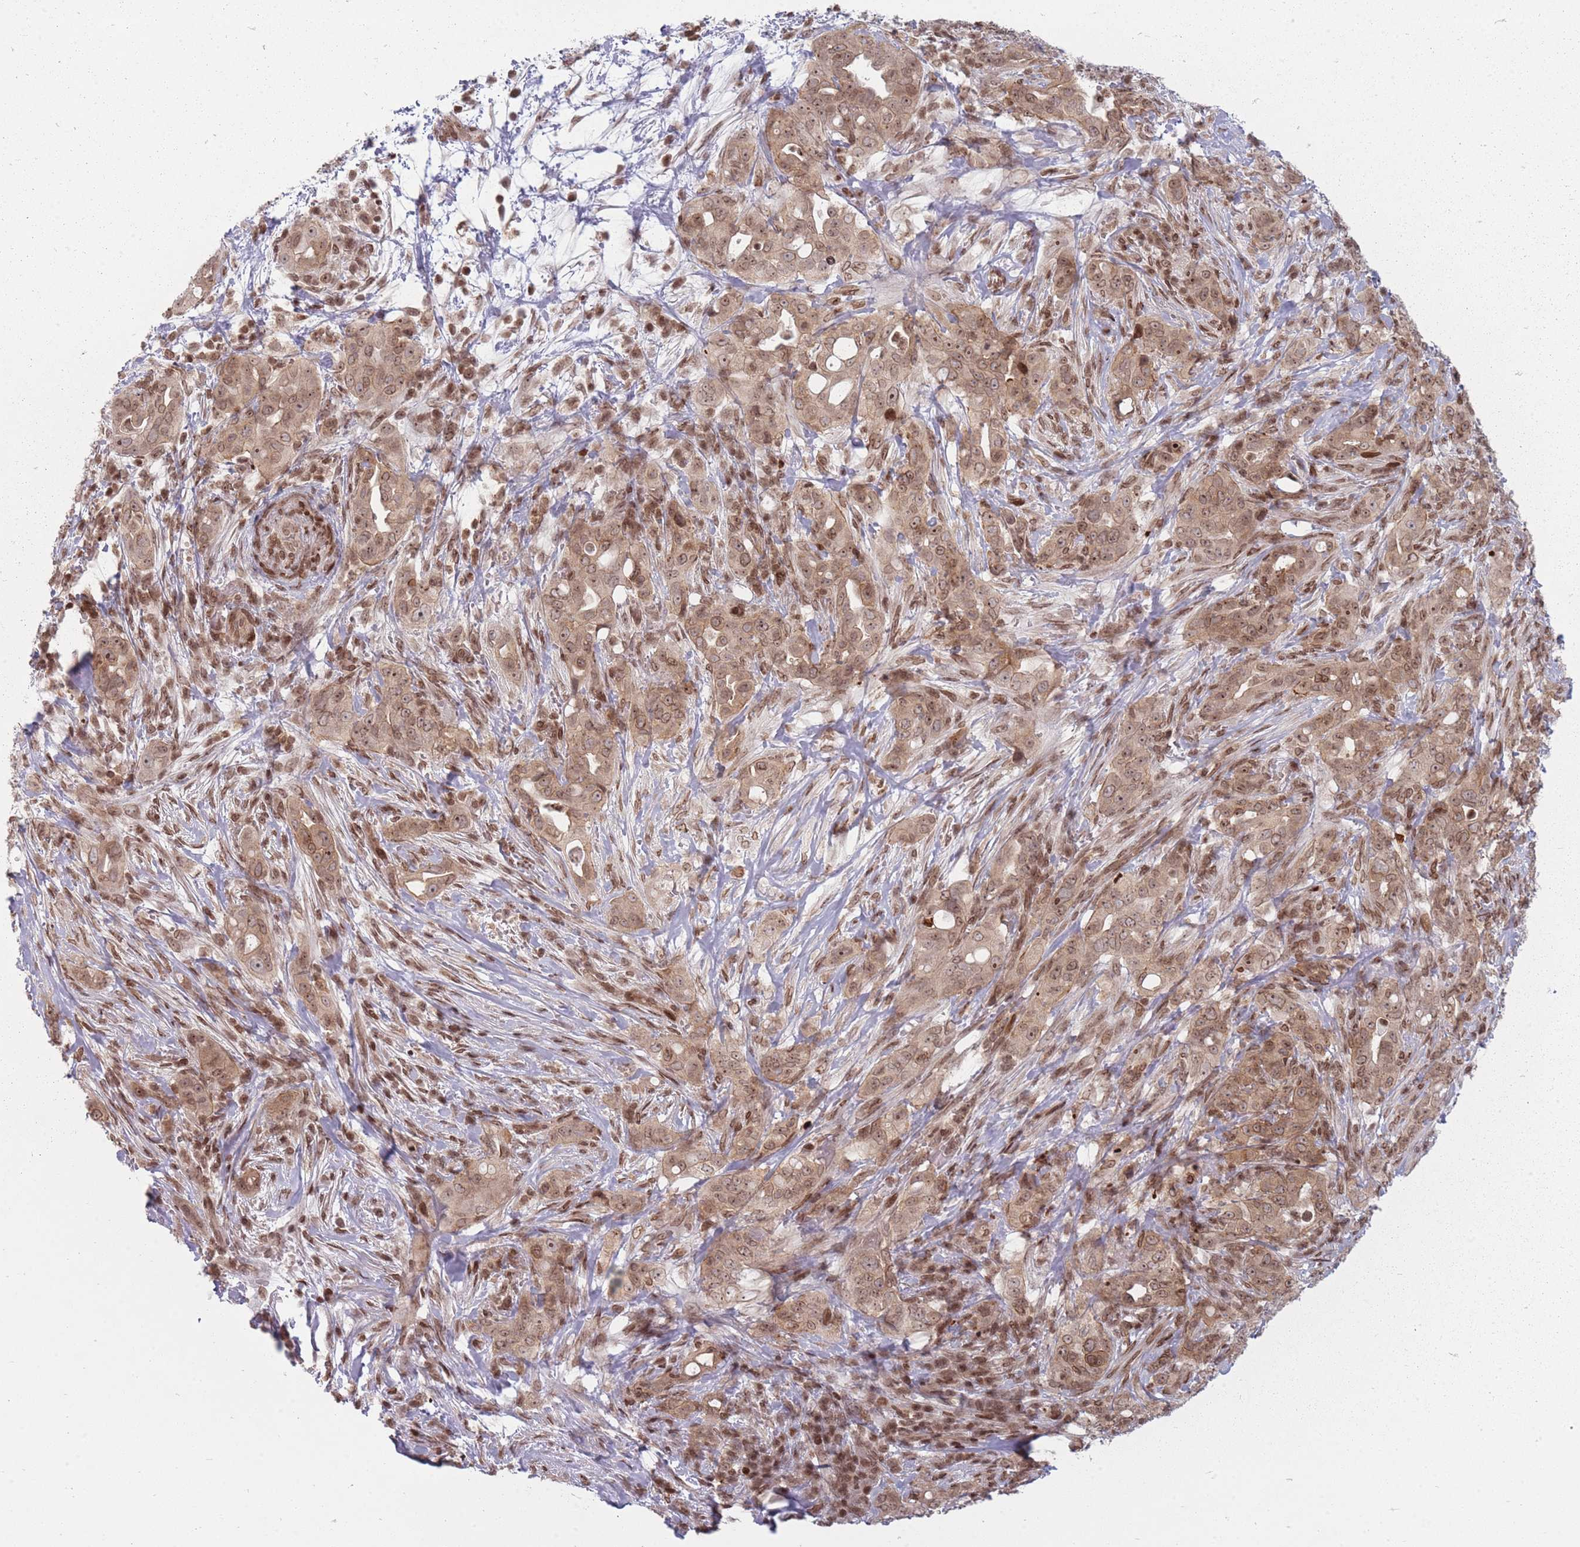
{"staining": {"intensity": "moderate", "quantity": ">75%", "location": "cytoplasmic/membranous,nuclear"}, "tissue": "pancreatic cancer", "cell_type": "Tumor cells", "image_type": "cancer", "snomed": [{"axis": "morphology", "description": "Normal tissue, NOS"}, {"axis": "morphology", "description": "Adenocarcinoma, NOS"}, {"axis": "topography", "description": "Lymph node"}, {"axis": "topography", "description": "Pancreas"}], "caption": "Human adenocarcinoma (pancreatic) stained with a protein marker displays moderate staining in tumor cells.", "gene": "TMC6", "patient": {"sex": "female", "age": 67}}